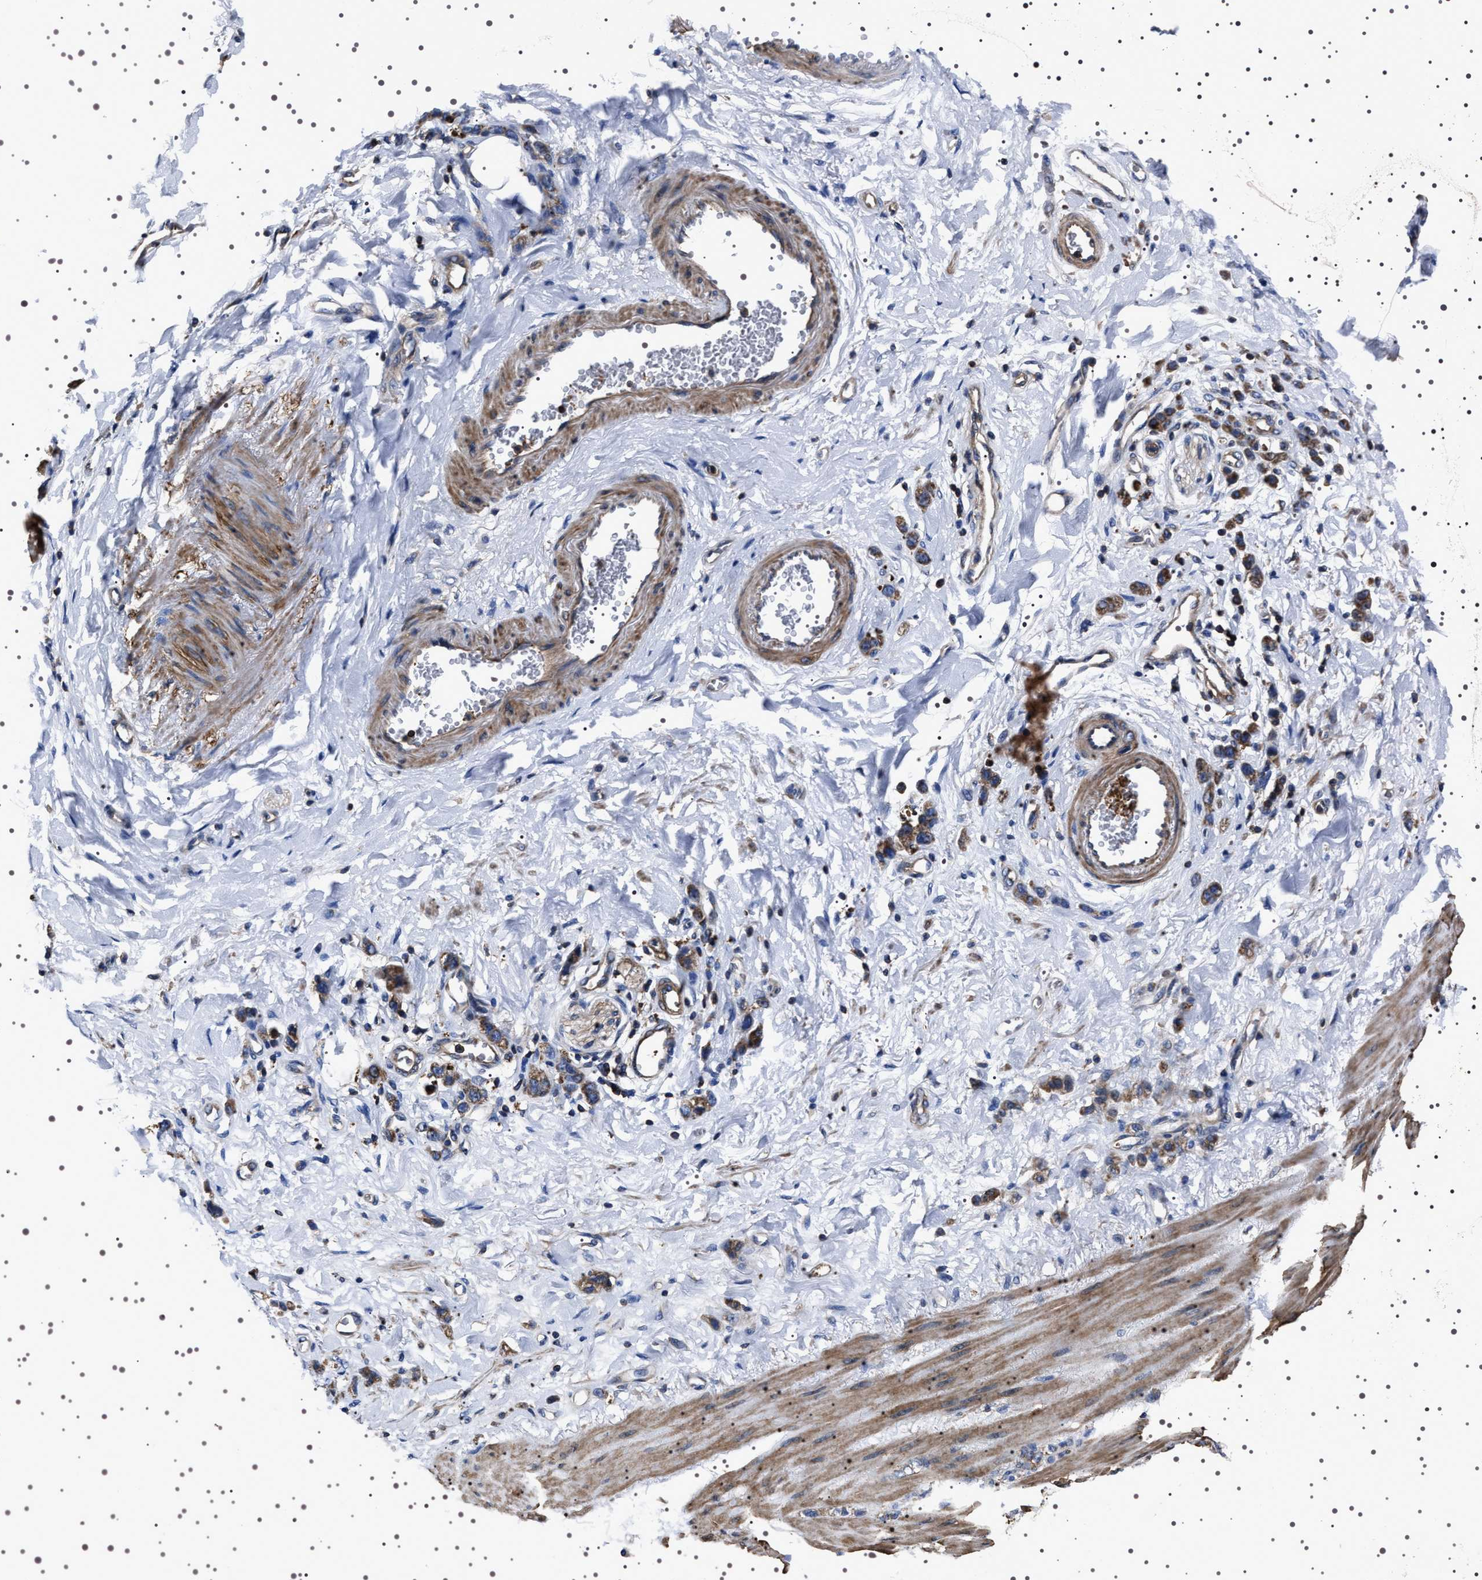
{"staining": {"intensity": "moderate", "quantity": ">75%", "location": "cytoplasmic/membranous"}, "tissue": "stomach cancer", "cell_type": "Tumor cells", "image_type": "cancer", "snomed": [{"axis": "morphology", "description": "Adenocarcinoma, NOS"}, {"axis": "topography", "description": "Stomach"}], "caption": "Brown immunohistochemical staining in adenocarcinoma (stomach) displays moderate cytoplasmic/membranous staining in about >75% of tumor cells.", "gene": "WDR1", "patient": {"sex": "male", "age": 82}}